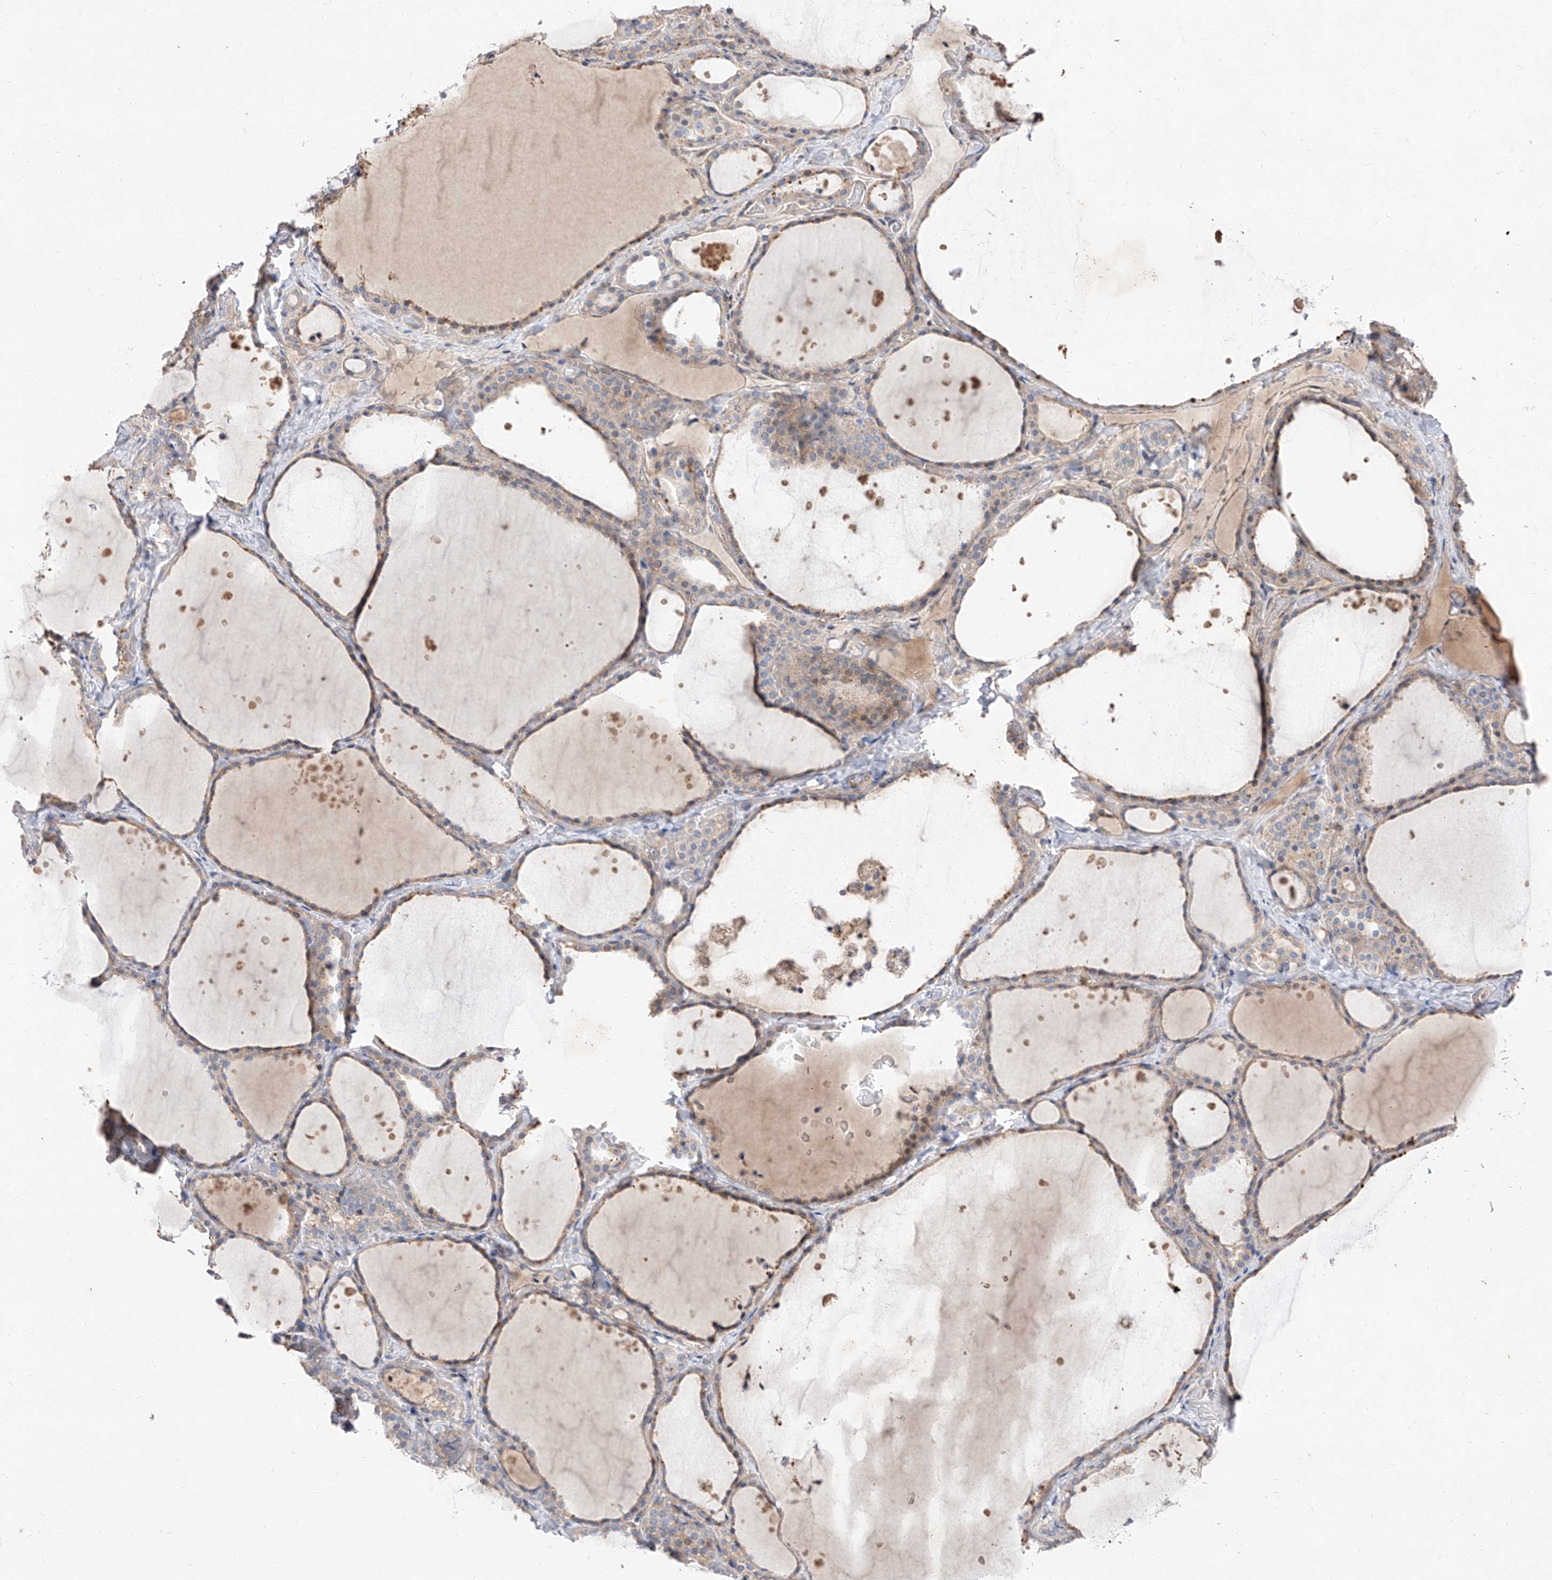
{"staining": {"intensity": "moderate", "quantity": "25%-75%", "location": "cytoplasmic/membranous"}, "tissue": "thyroid gland", "cell_type": "Glandular cells", "image_type": "normal", "snomed": [{"axis": "morphology", "description": "Normal tissue, NOS"}, {"axis": "topography", "description": "Thyroid gland"}], "caption": "Immunohistochemical staining of benign thyroid gland shows moderate cytoplasmic/membranous protein staining in approximately 25%-75% of glandular cells.", "gene": "DIRAS3", "patient": {"sex": "female", "age": 44}}